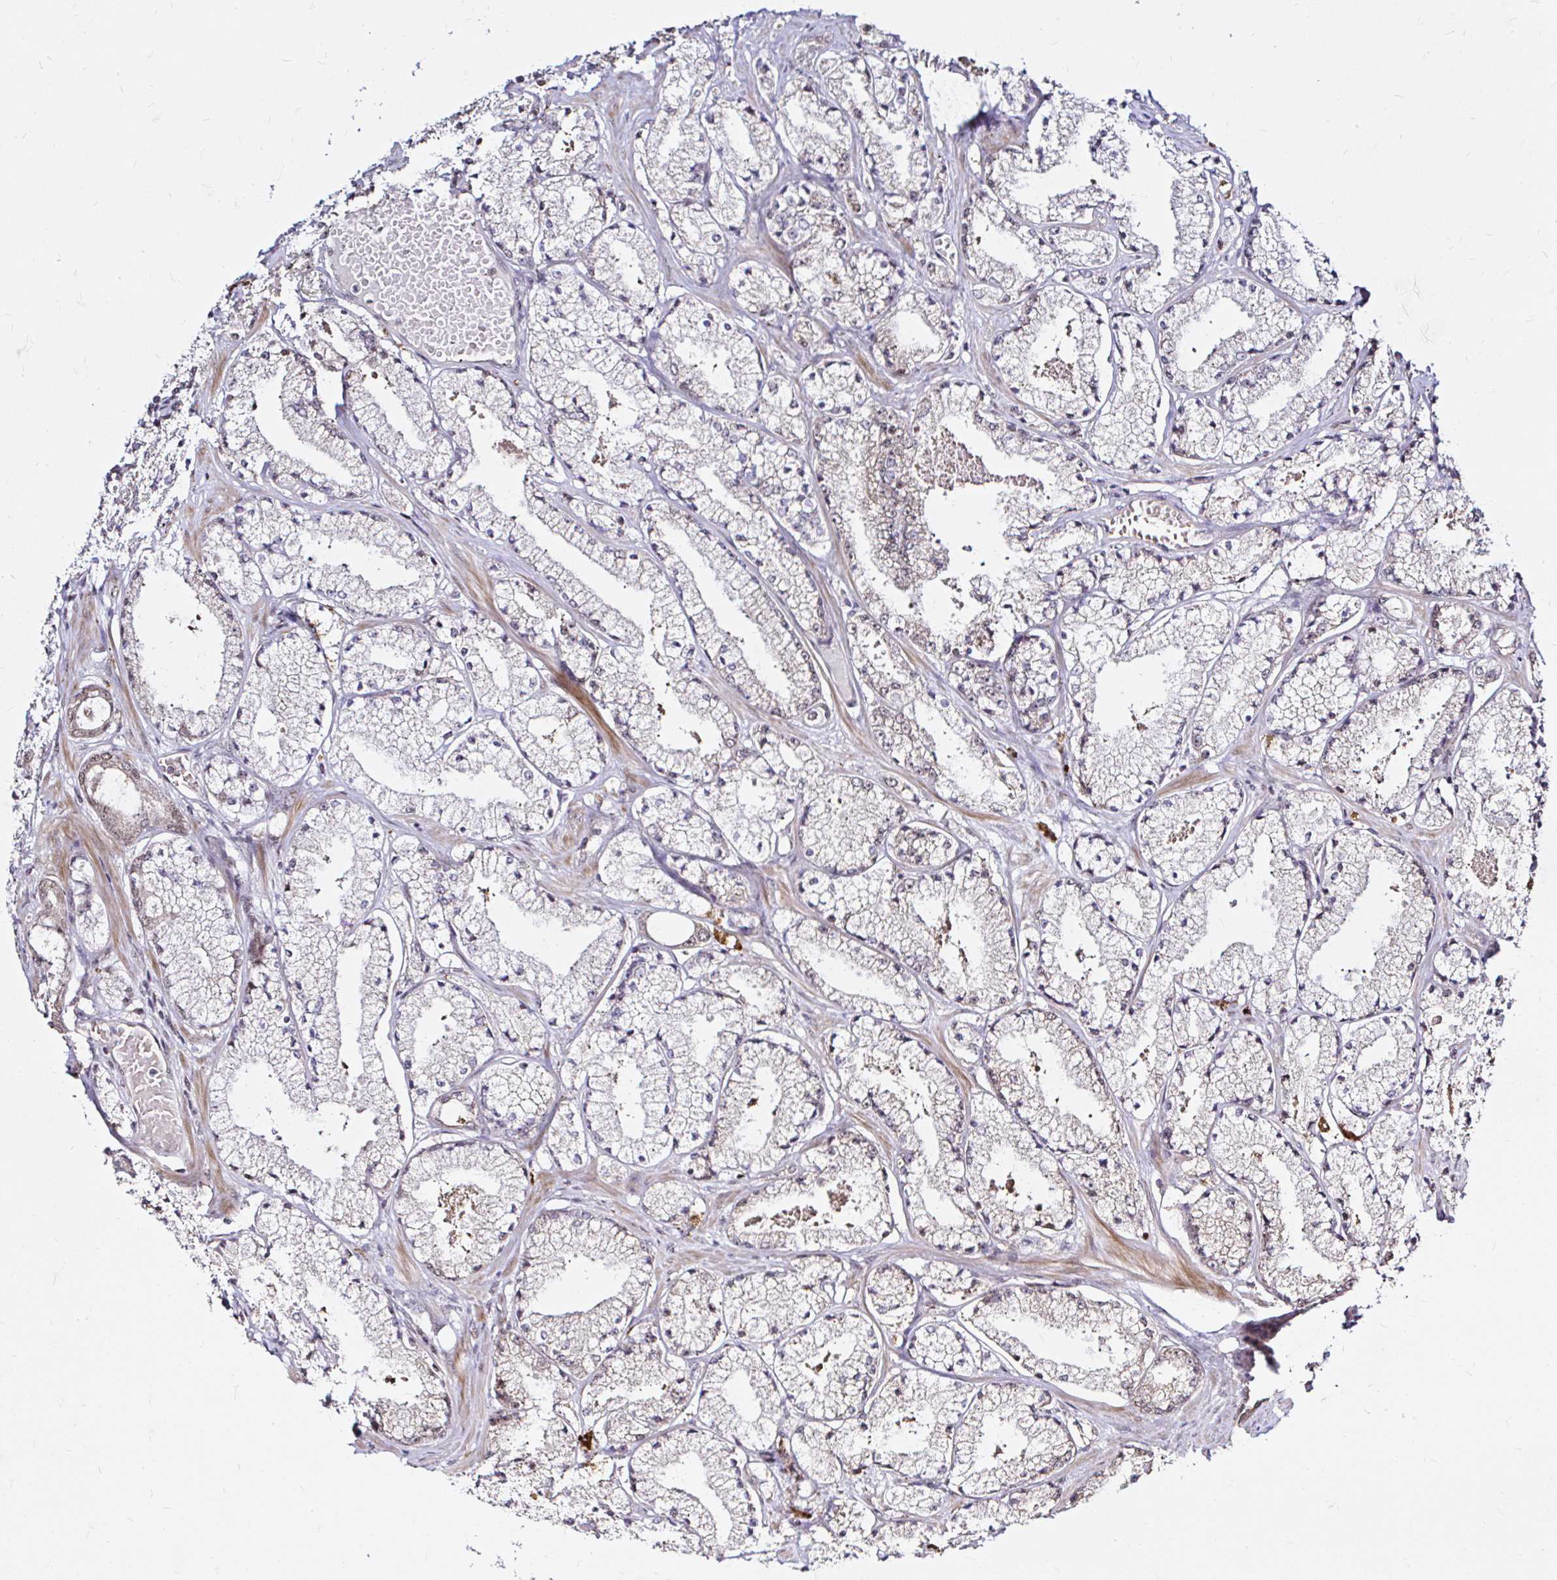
{"staining": {"intensity": "negative", "quantity": "none", "location": "none"}, "tissue": "prostate cancer", "cell_type": "Tumor cells", "image_type": "cancer", "snomed": [{"axis": "morphology", "description": "Adenocarcinoma, High grade"}, {"axis": "topography", "description": "Prostate"}], "caption": "Prostate cancer was stained to show a protein in brown. There is no significant positivity in tumor cells.", "gene": "SNRPC", "patient": {"sex": "male", "age": 63}}